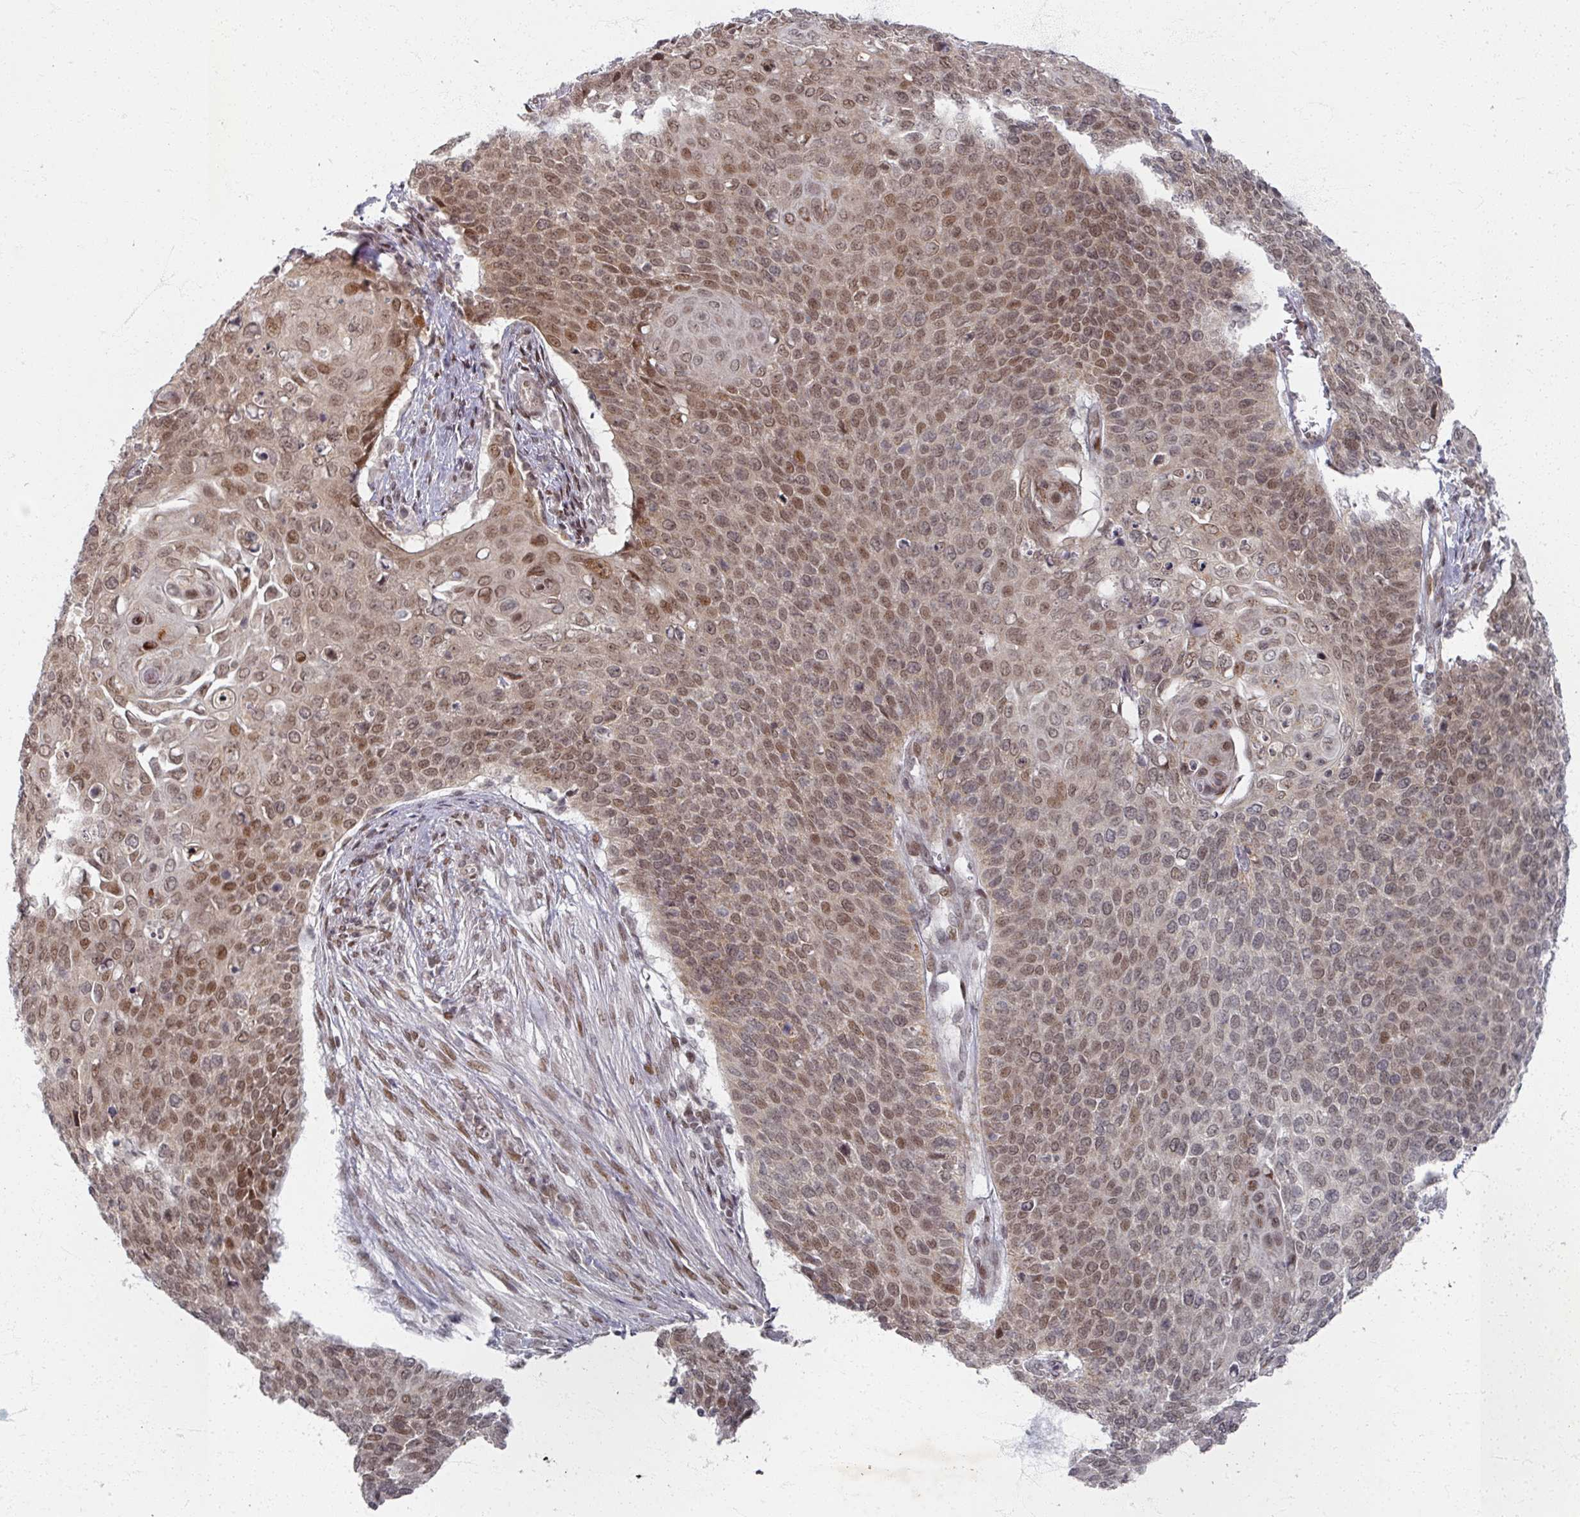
{"staining": {"intensity": "moderate", "quantity": ">75%", "location": "nuclear"}, "tissue": "cervical cancer", "cell_type": "Tumor cells", "image_type": "cancer", "snomed": [{"axis": "morphology", "description": "Squamous cell carcinoma, NOS"}, {"axis": "topography", "description": "Cervix"}], "caption": "Protein analysis of cervical squamous cell carcinoma tissue demonstrates moderate nuclear expression in about >75% of tumor cells.", "gene": "PSKH1", "patient": {"sex": "female", "age": 39}}